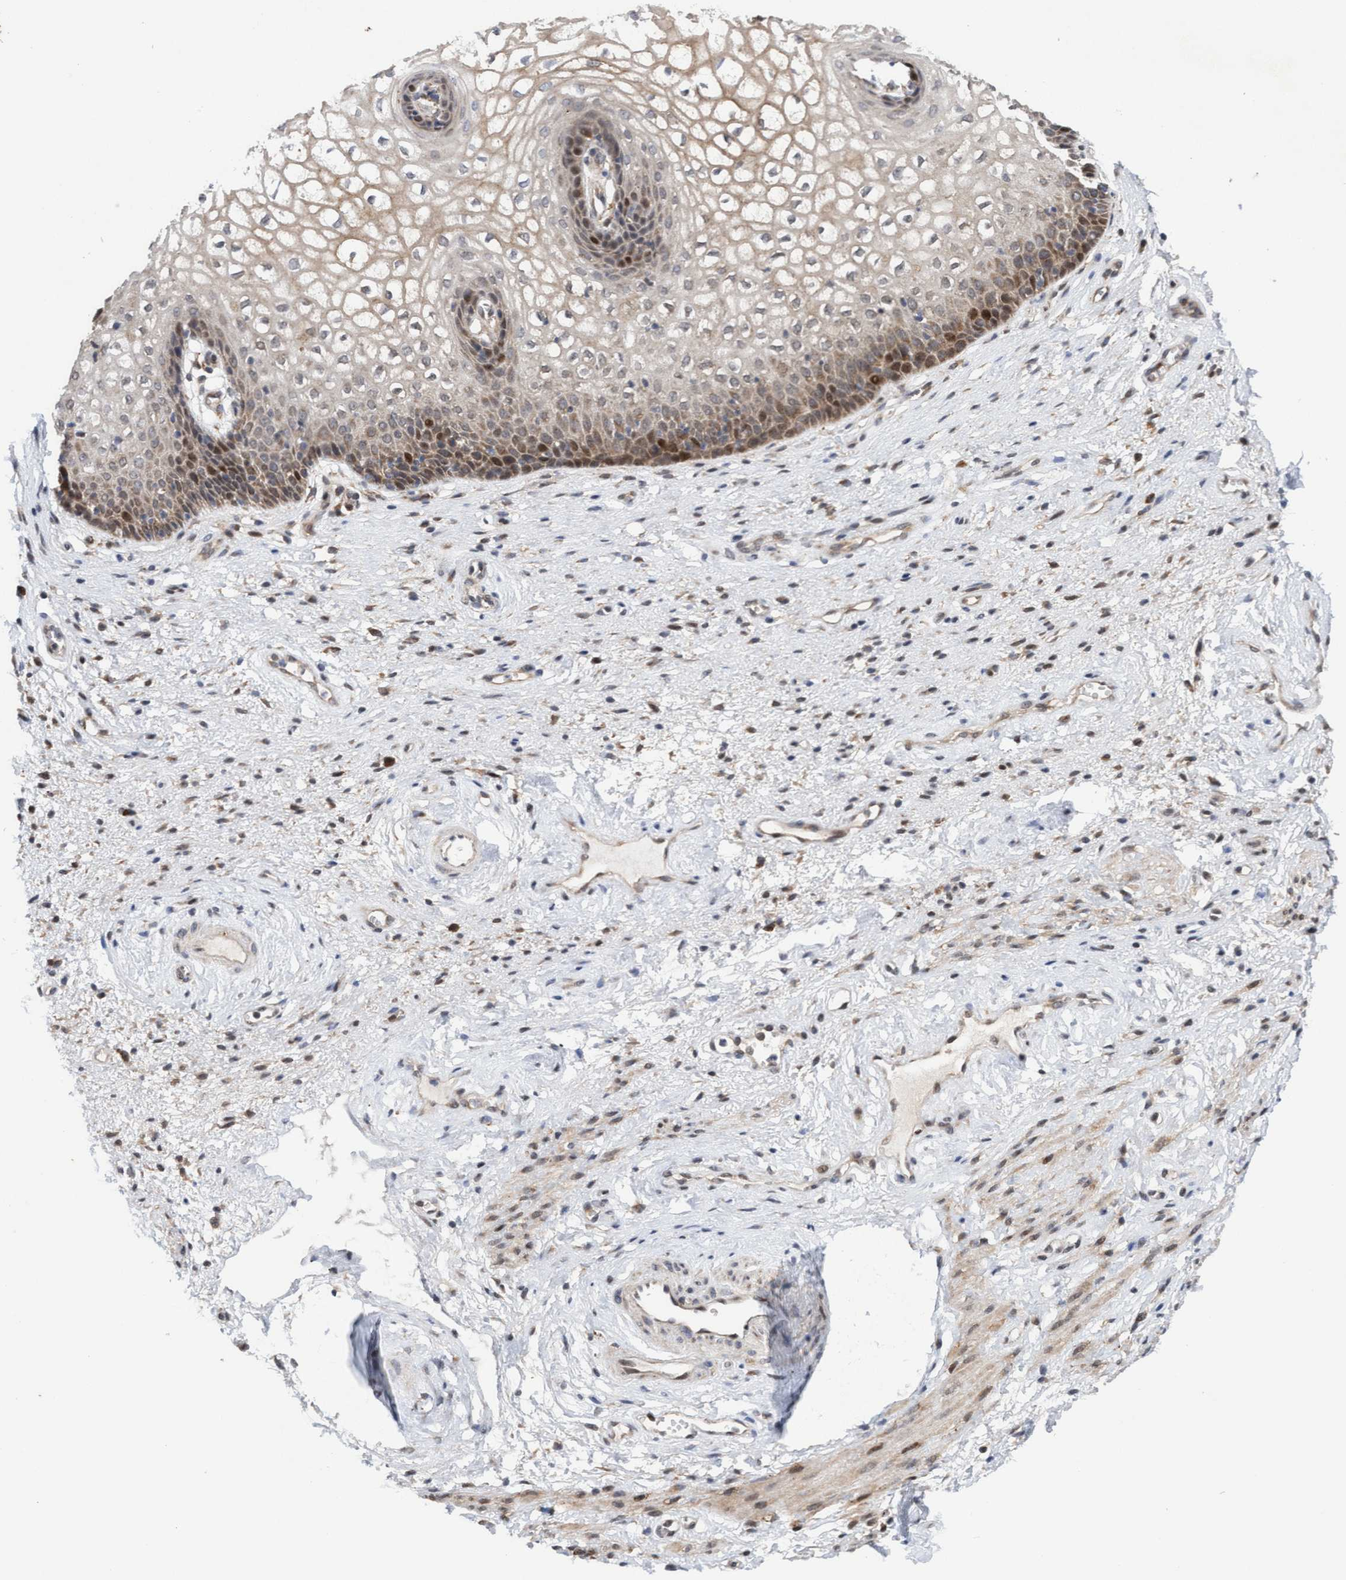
{"staining": {"intensity": "moderate", "quantity": "25%-75%", "location": "cytoplasmic/membranous,nuclear"}, "tissue": "vagina", "cell_type": "Squamous epithelial cells", "image_type": "normal", "snomed": [{"axis": "morphology", "description": "Normal tissue, NOS"}, {"axis": "topography", "description": "Vagina"}], "caption": "The photomicrograph reveals staining of normal vagina, revealing moderate cytoplasmic/membranous,nuclear protein staining (brown color) within squamous epithelial cells. (DAB (3,3'-diaminobenzidine) = brown stain, brightfield microscopy at high magnification).", "gene": "TANC2", "patient": {"sex": "female", "age": 34}}